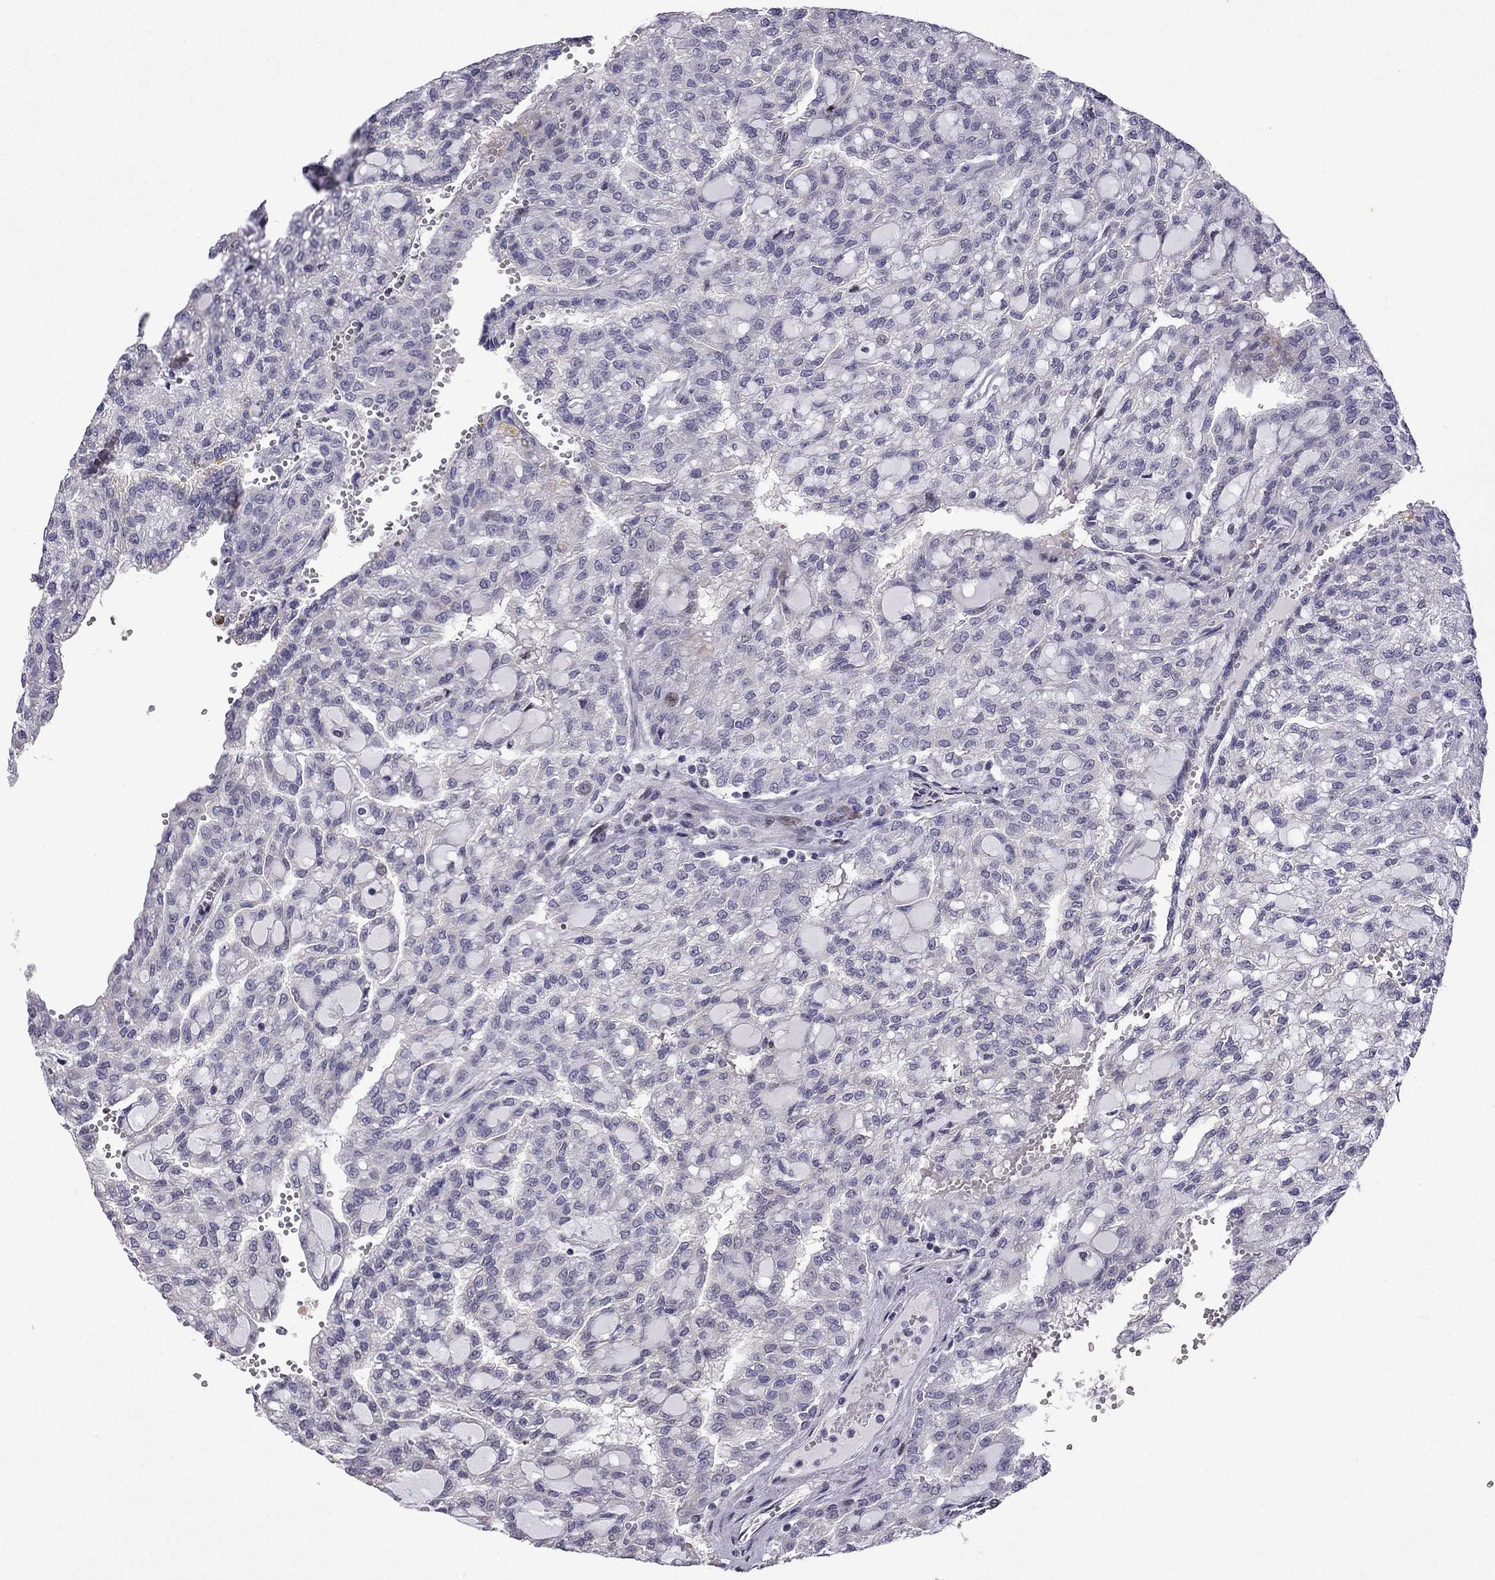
{"staining": {"intensity": "negative", "quantity": "none", "location": "none"}, "tissue": "renal cancer", "cell_type": "Tumor cells", "image_type": "cancer", "snomed": [{"axis": "morphology", "description": "Adenocarcinoma, NOS"}, {"axis": "topography", "description": "Kidney"}], "caption": "DAB immunohistochemical staining of renal cancer shows no significant expression in tumor cells. The staining was performed using DAB to visualize the protein expression in brown, while the nuclei were stained in blue with hematoxylin (Magnification: 20x).", "gene": "CFAP70", "patient": {"sex": "male", "age": 63}}